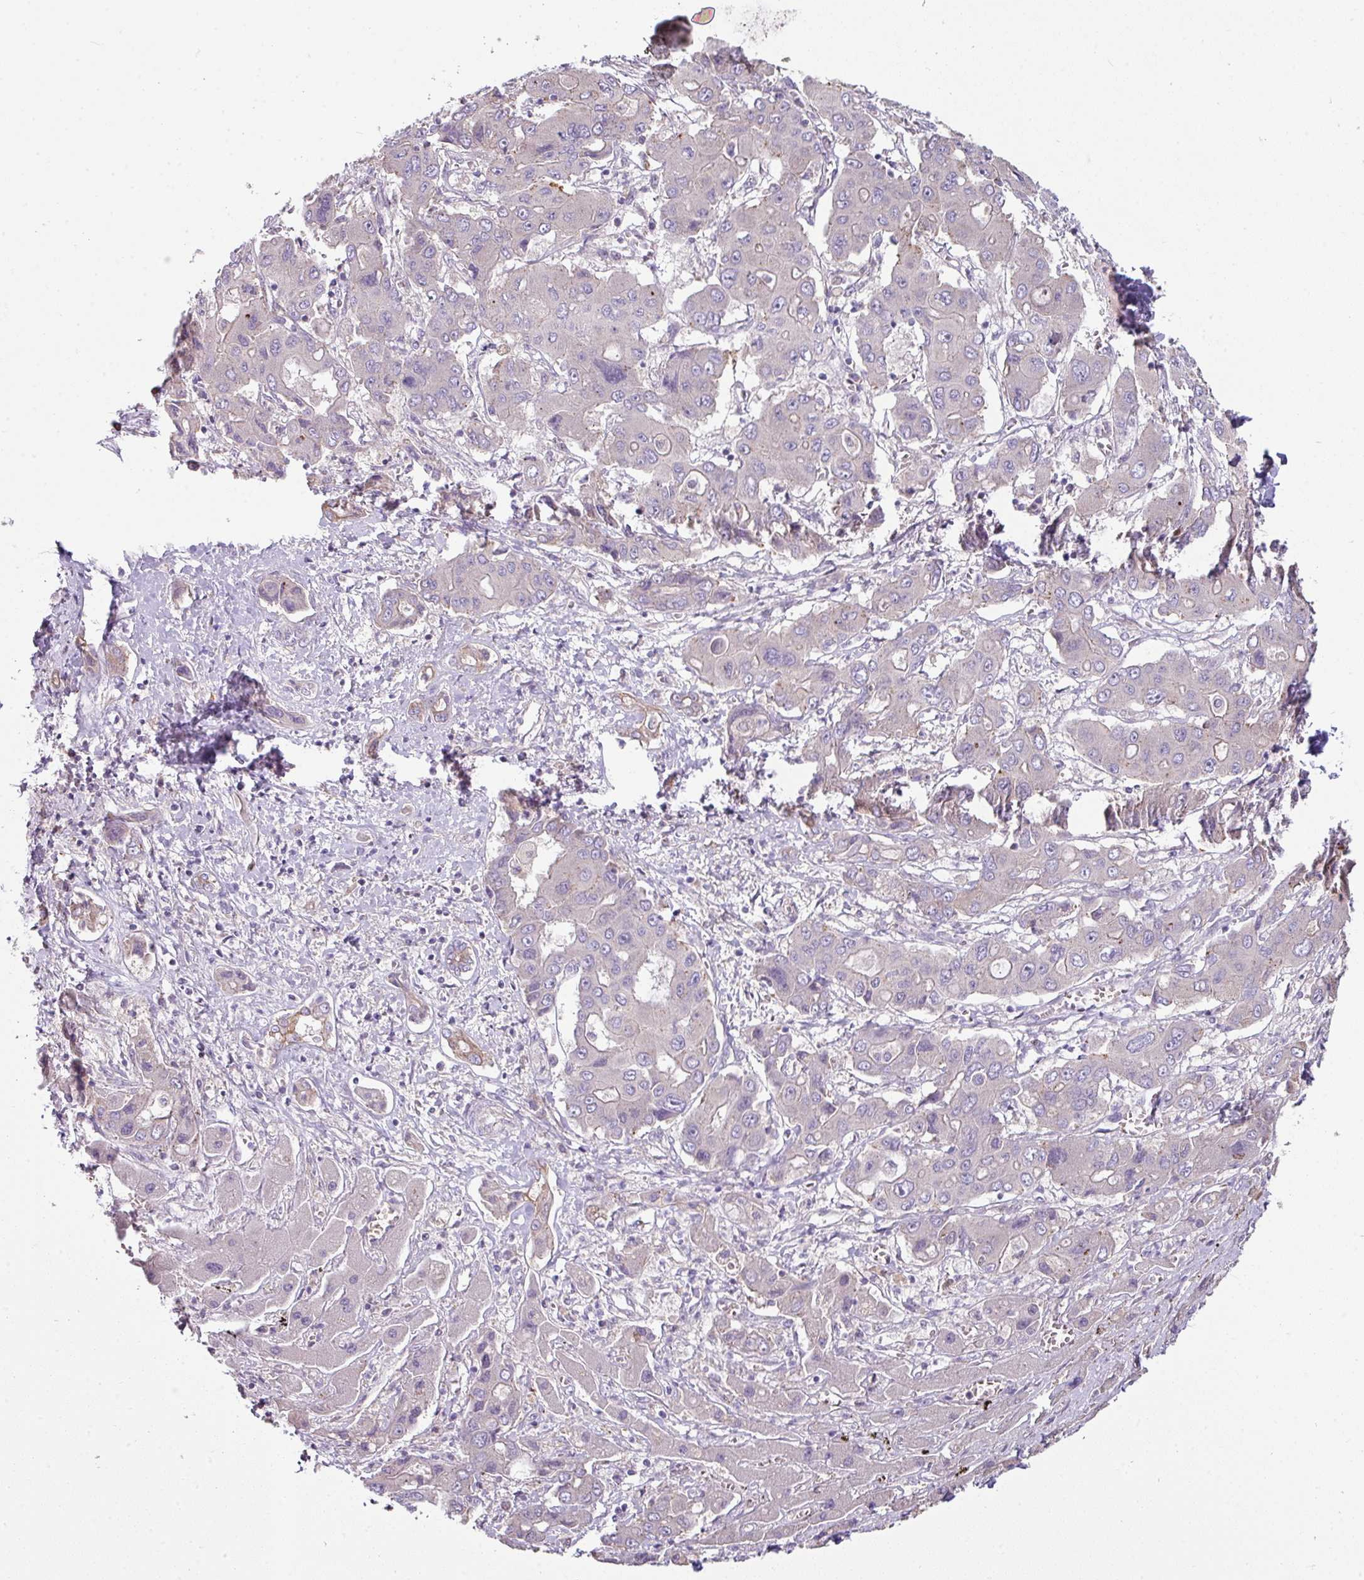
{"staining": {"intensity": "negative", "quantity": "none", "location": "none"}, "tissue": "liver cancer", "cell_type": "Tumor cells", "image_type": "cancer", "snomed": [{"axis": "morphology", "description": "Cholangiocarcinoma"}, {"axis": "topography", "description": "Liver"}], "caption": "The micrograph displays no staining of tumor cells in liver cholangiocarcinoma. (DAB (3,3'-diaminobenzidine) immunohistochemistry (IHC) visualized using brightfield microscopy, high magnification).", "gene": "LRRC9", "patient": {"sex": "male", "age": 67}}